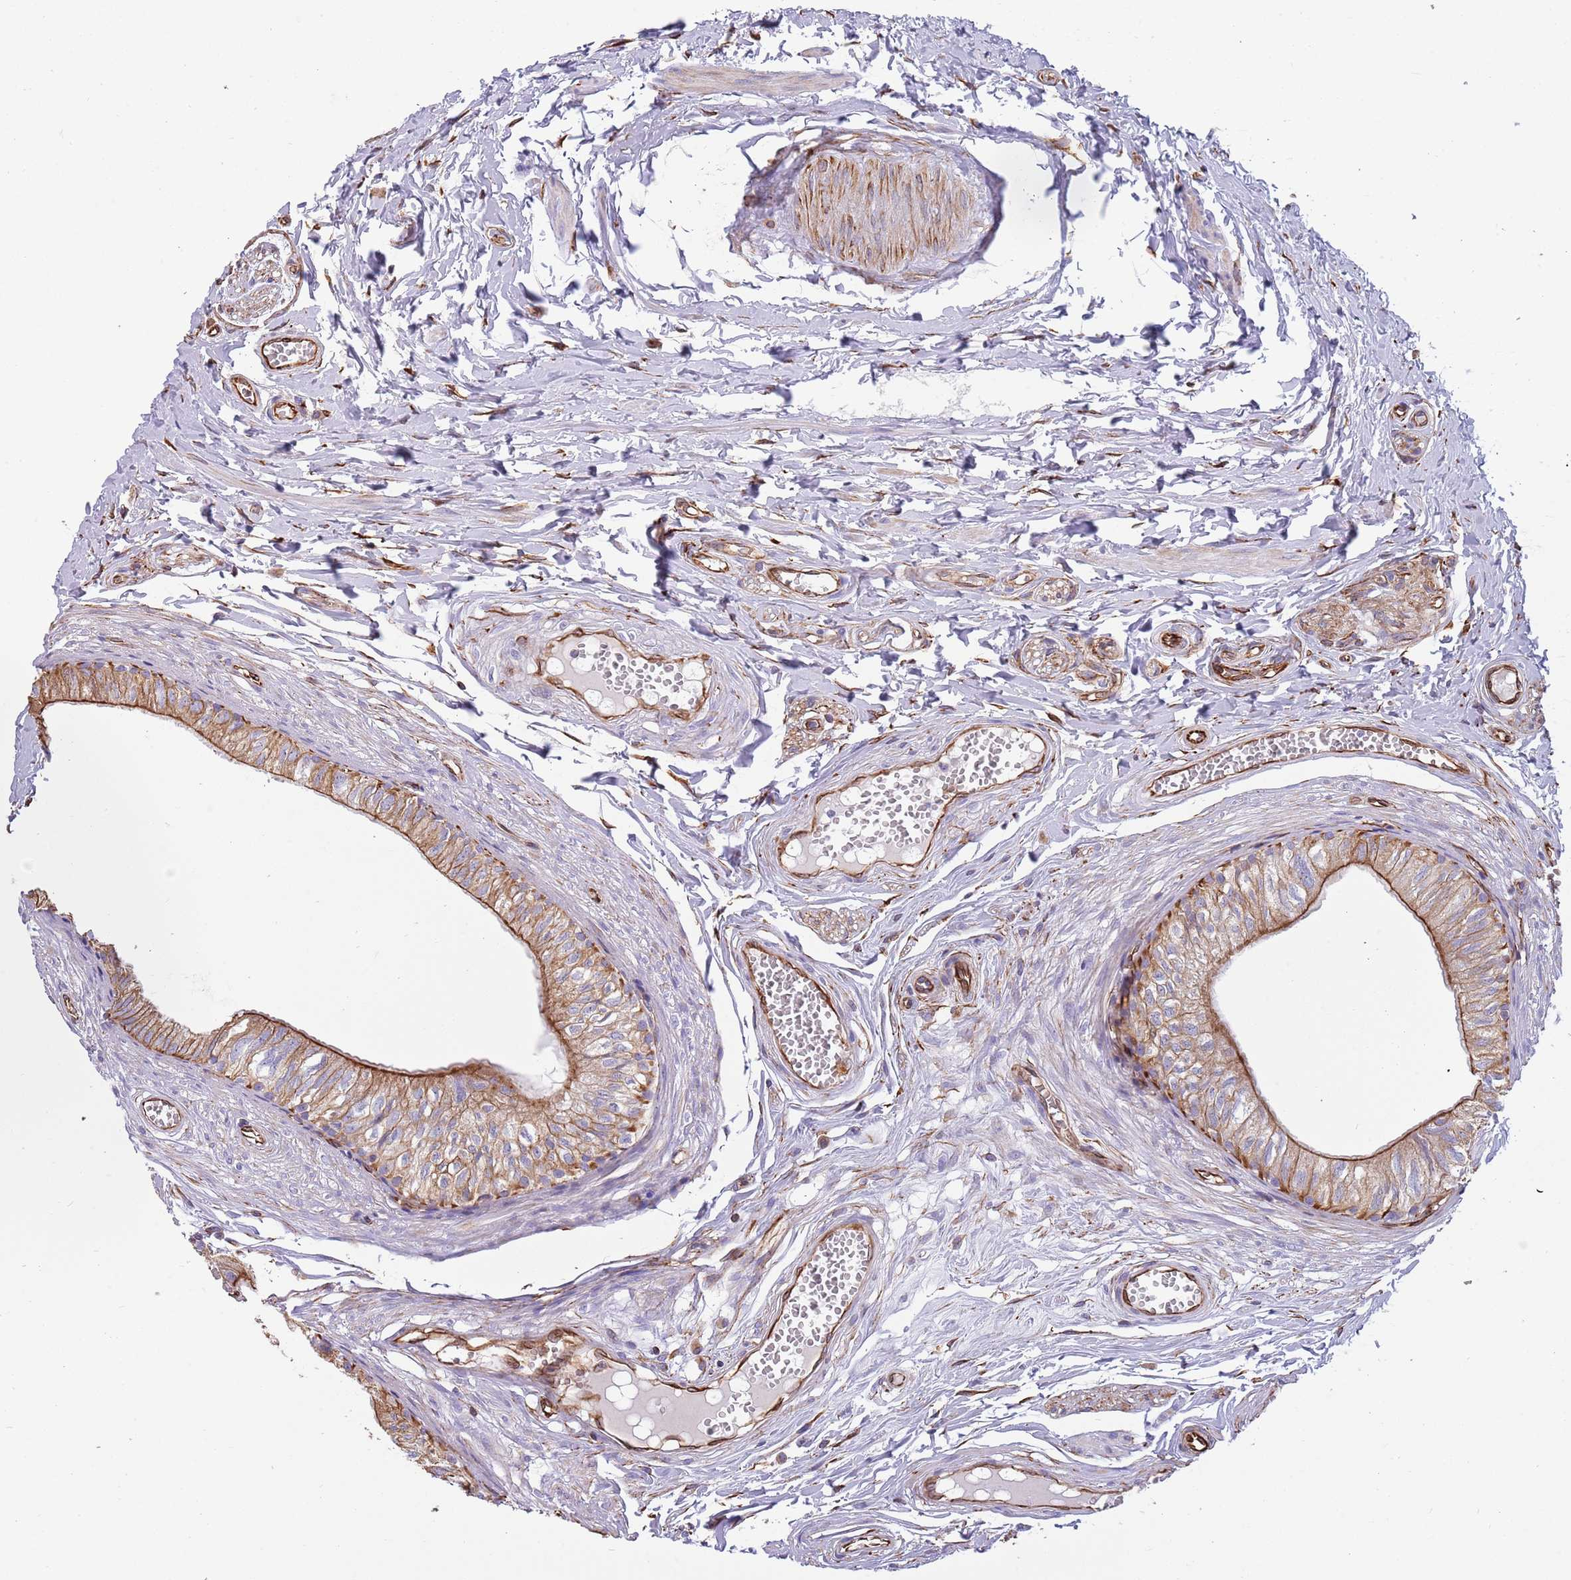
{"staining": {"intensity": "moderate", "quantity": "25%-75%", "location": "cytoplasmic/membranous"}, "tissue": "epididymis", "cell_type": "Glandular cells", "image_type": "normal", "snomed": [{"axis": "morphology", "description": "Normal tissue, NOS"}, {"axis": "topography", "description": "Epididymis"}], "caption": "Immunohistochemical staining of unremarkable epididymis reveals moderate cytoplasmic/membranous protein positivity in about 25%-75% of glandular cells.", "gene": "MOGAT1", "patient": {"sex": "male", "age": 37}}